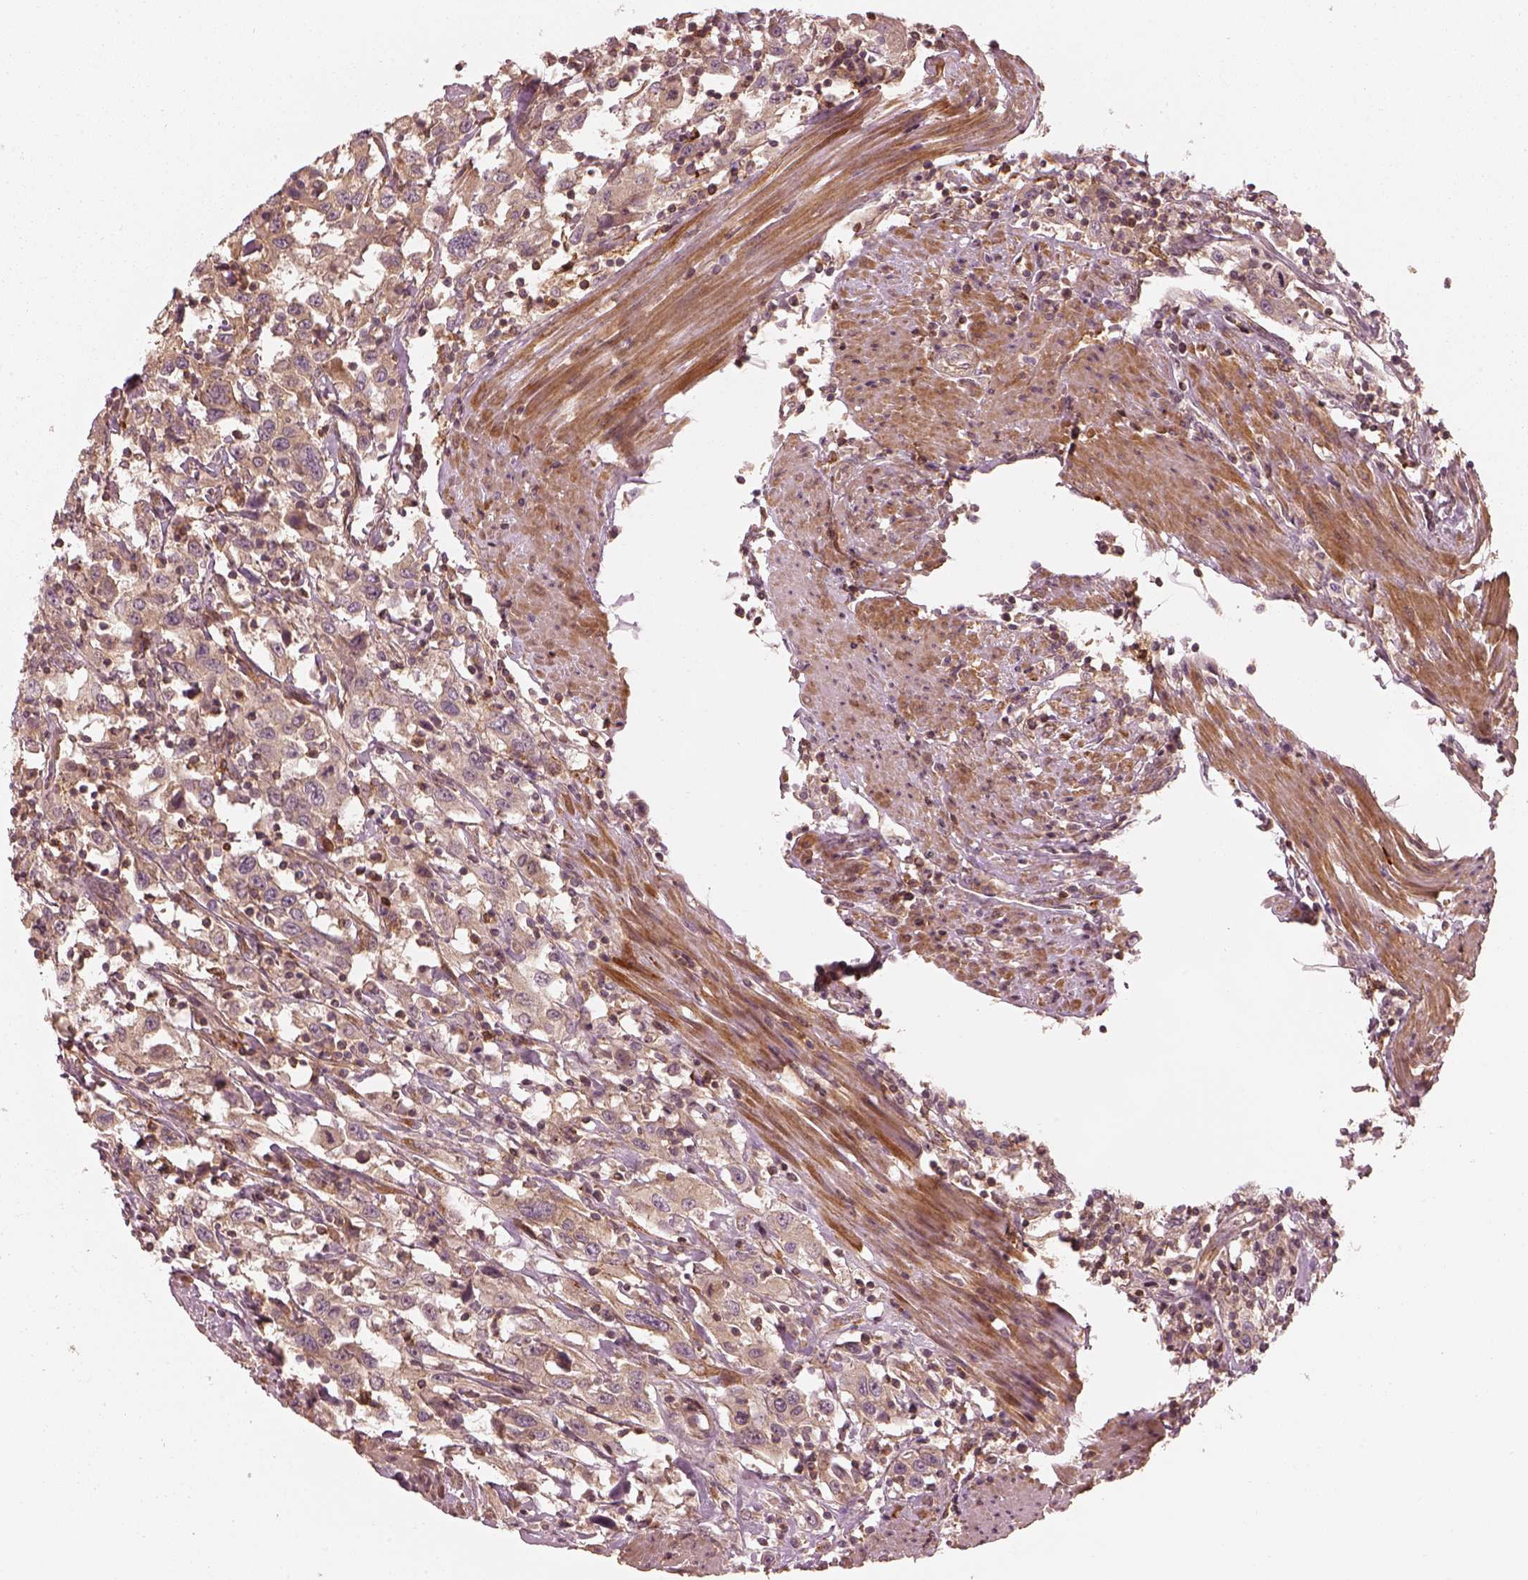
{"staining": {"intensity": "weak", "quantity": "25%-75%", "location": "cytoplasmic/membranous"}, "tissue": "urothelial cancer", "cell_type": "Tumor cells", "image_type": "cancer", "snomed": [{"axis": "morphology", "description": "Urothelial carcinoma, High grade"}, {"axis": "topography", "description": "Urinary bladder"}], "caption": "Urothelial cancer tissue demonstrates weak cytoplasmic/membranous positivity in approximately 25%-75% of tumor cells, visualized by immunohistochemistry.", "gene": "FAM107B", "patient": {"sex": "male", "age": 61}}